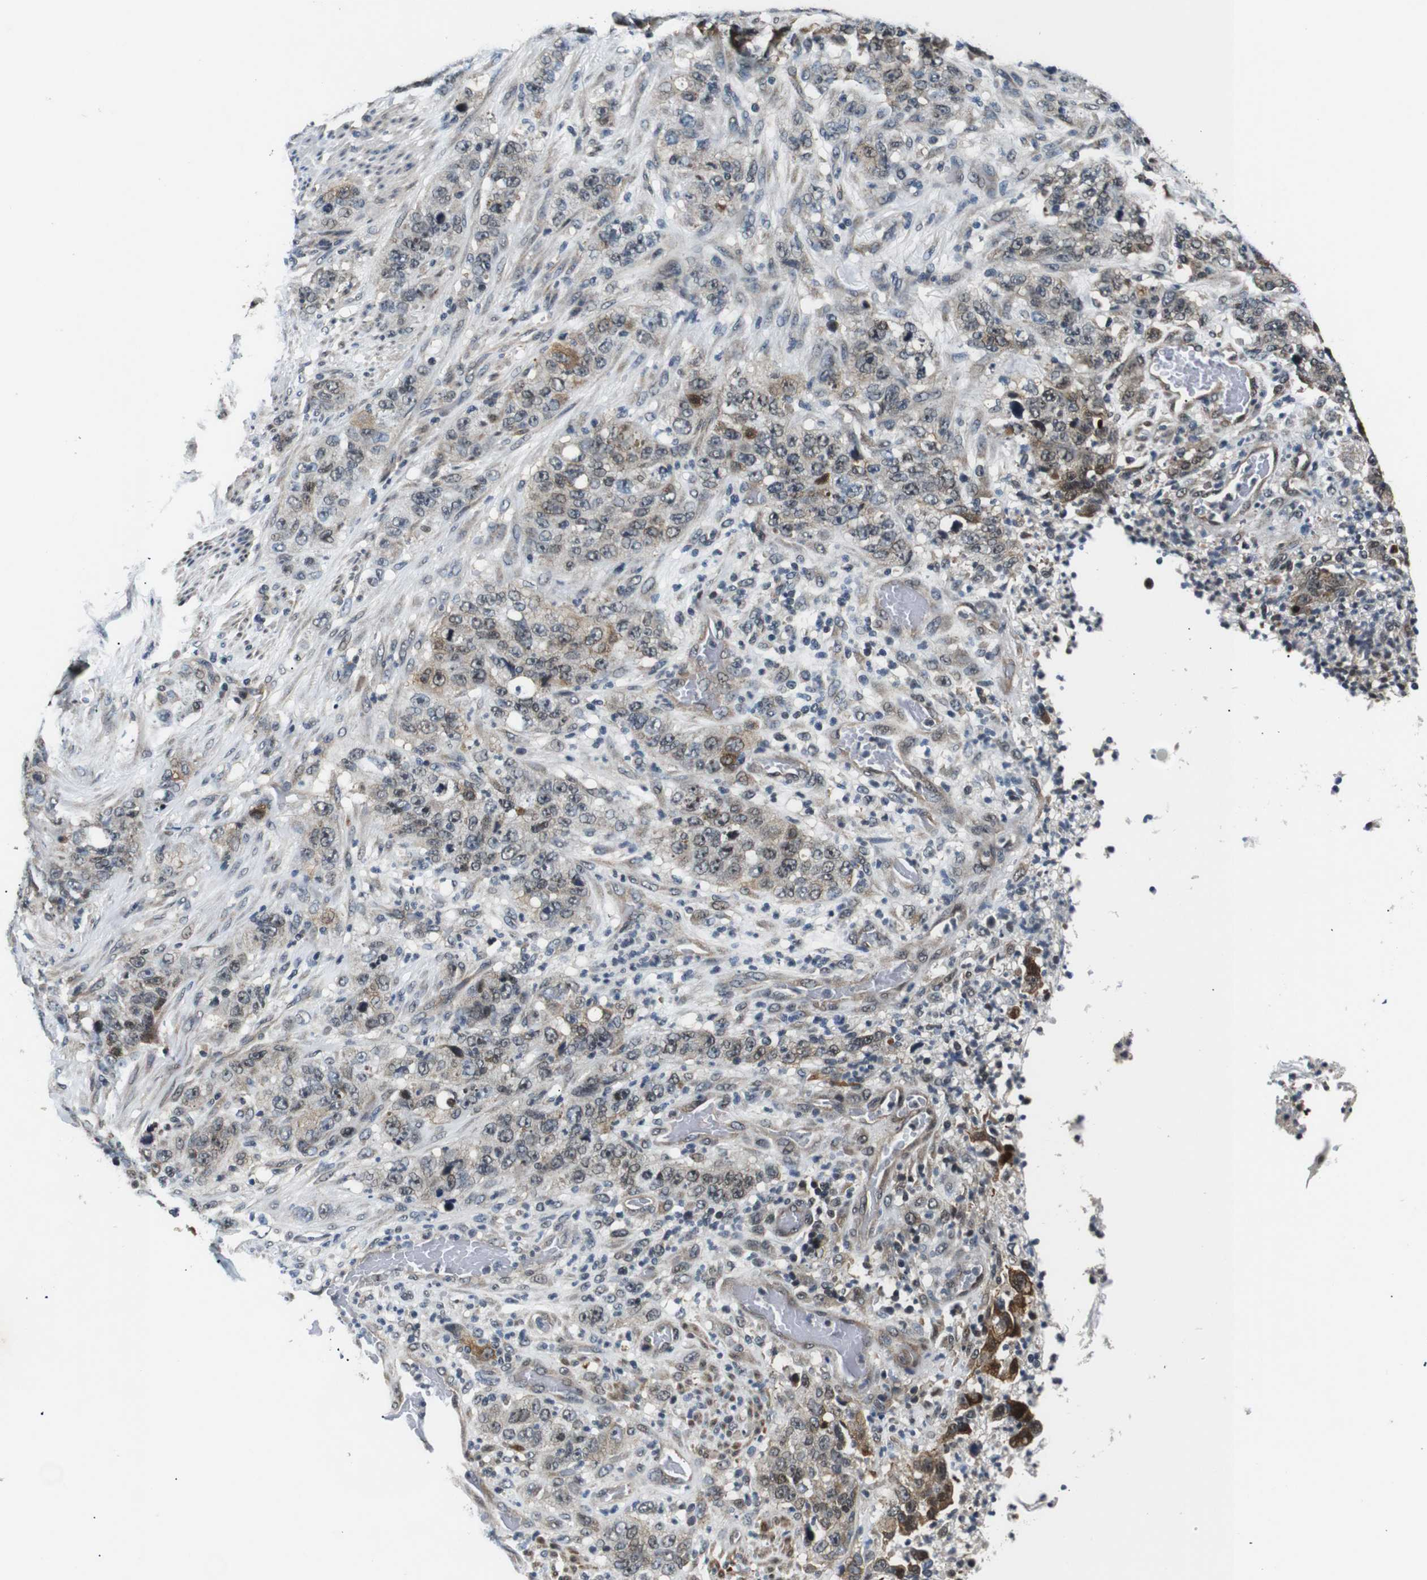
{"staining": {"intensity": "weak", "quantity": "25%-75%", "location": "cytoplasmic/membranous,nuclear"}, "tissue": "stomach cancer", "cell_type": "Tumor cells", "image_type": "cancer", "snomed": [{"axis": "morphology", "description": "Adenocarcinoma, NOS"}, {"axis": "topography", "description": "Stomach"}], "caption": "Adenocarcinoma (stomach) stained with a brown dye shows weak cytoplasmic/membranous and nuclear positive expression in approximately 25%-75% of tumor cells.", "gene": "SKP1", "patient": {"sex": "male", "age": 48}}